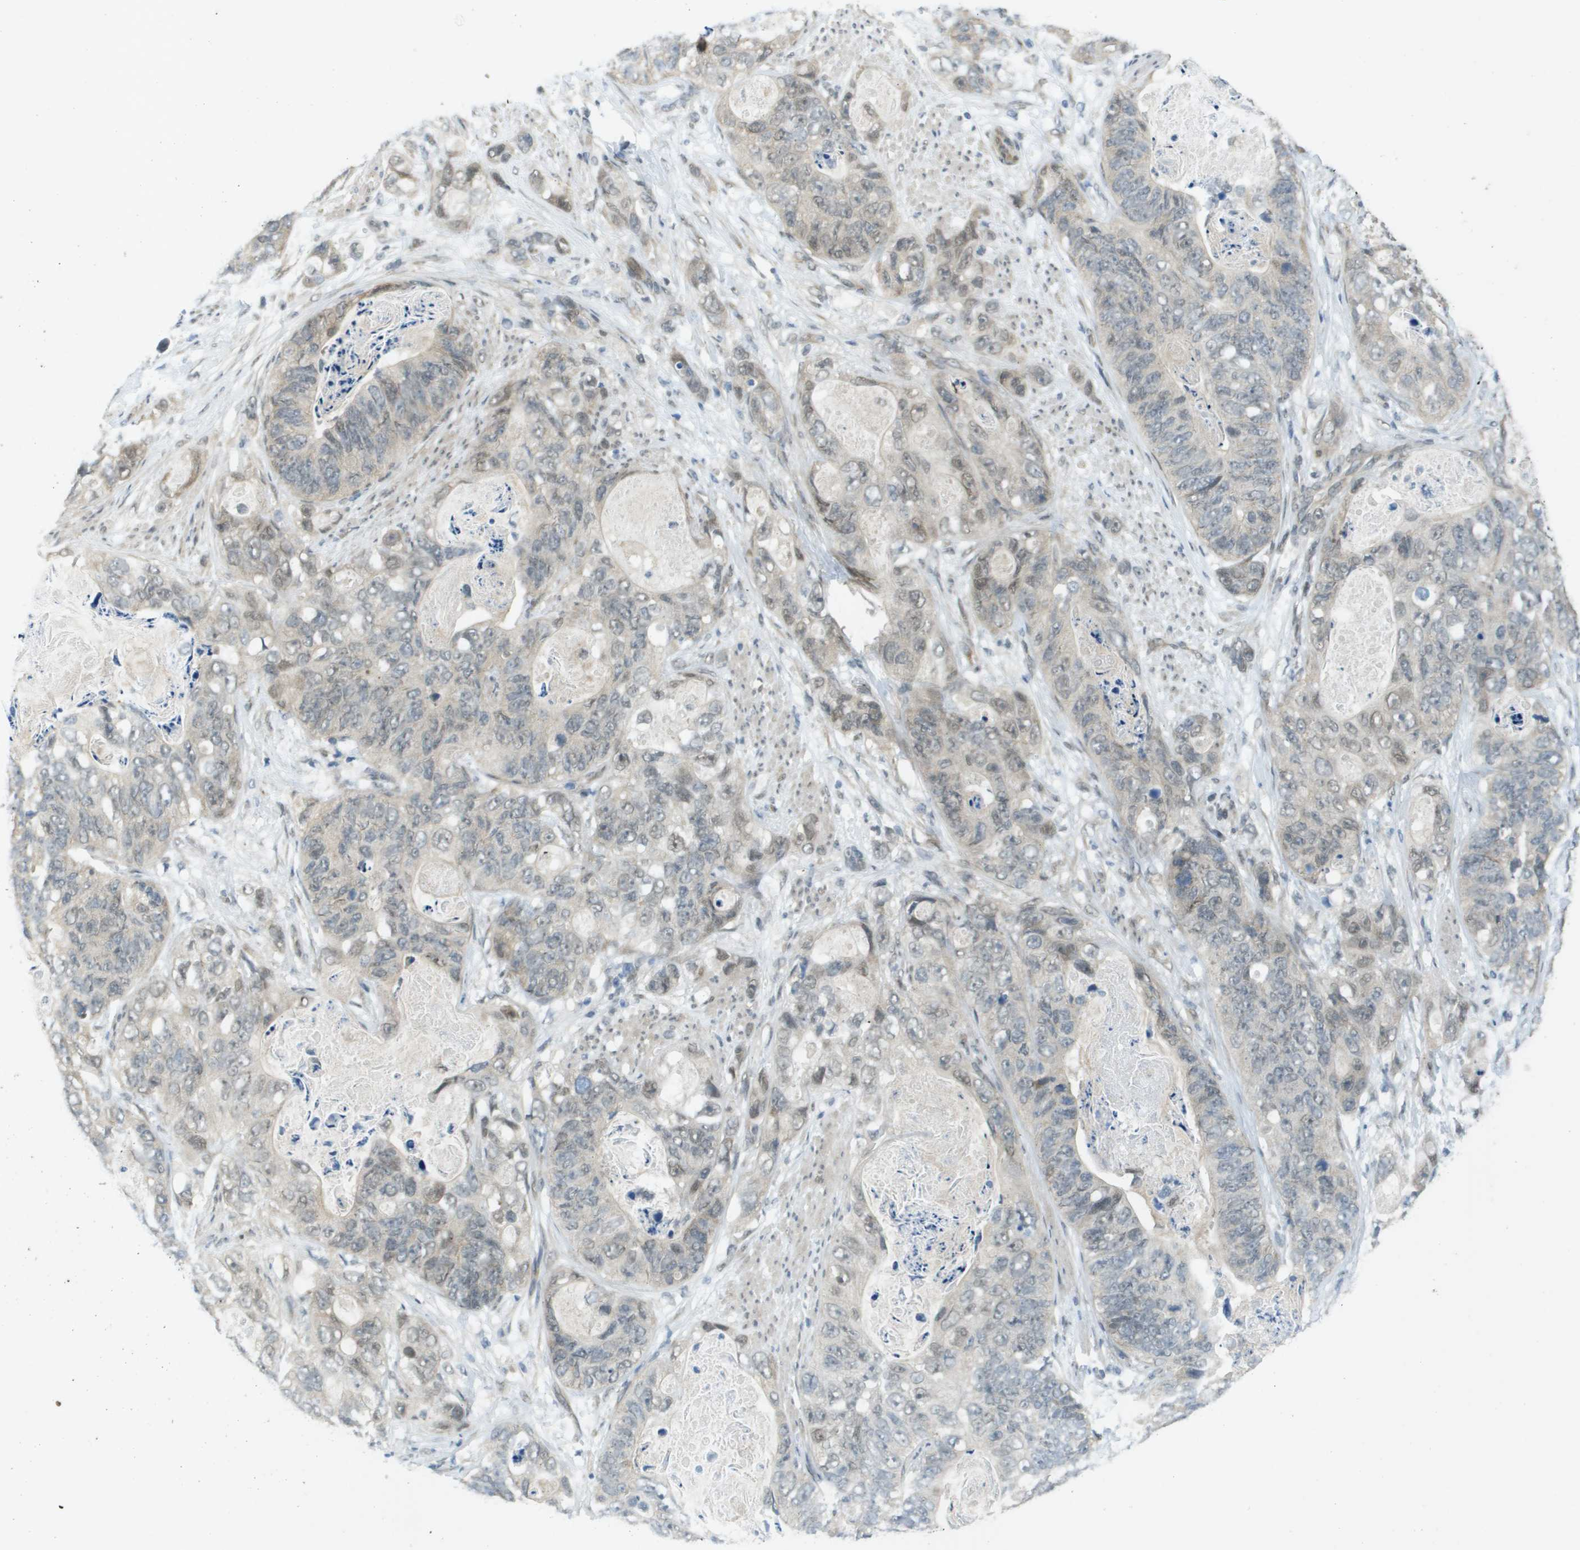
{"staining": {"intensity": "weak", "quantity": "<25%", "location": "nuclear"}, "tissue": "stomach cancer", "cell_type": "Tumor cells", "image_type": "cancer", "snomed": [{"axis": "morphology", "description": "Adenocarcinoma, NOS"}, {"axis": "topography", "description": "Stomach"}], "caption": "This is a photomicrograph of IHC staining of stomach cancer (adenocarcinoma), which shows no positivity in tumor cells.", "gene": "ARID1B", "patient": {"sex": "female", "age": 89}}